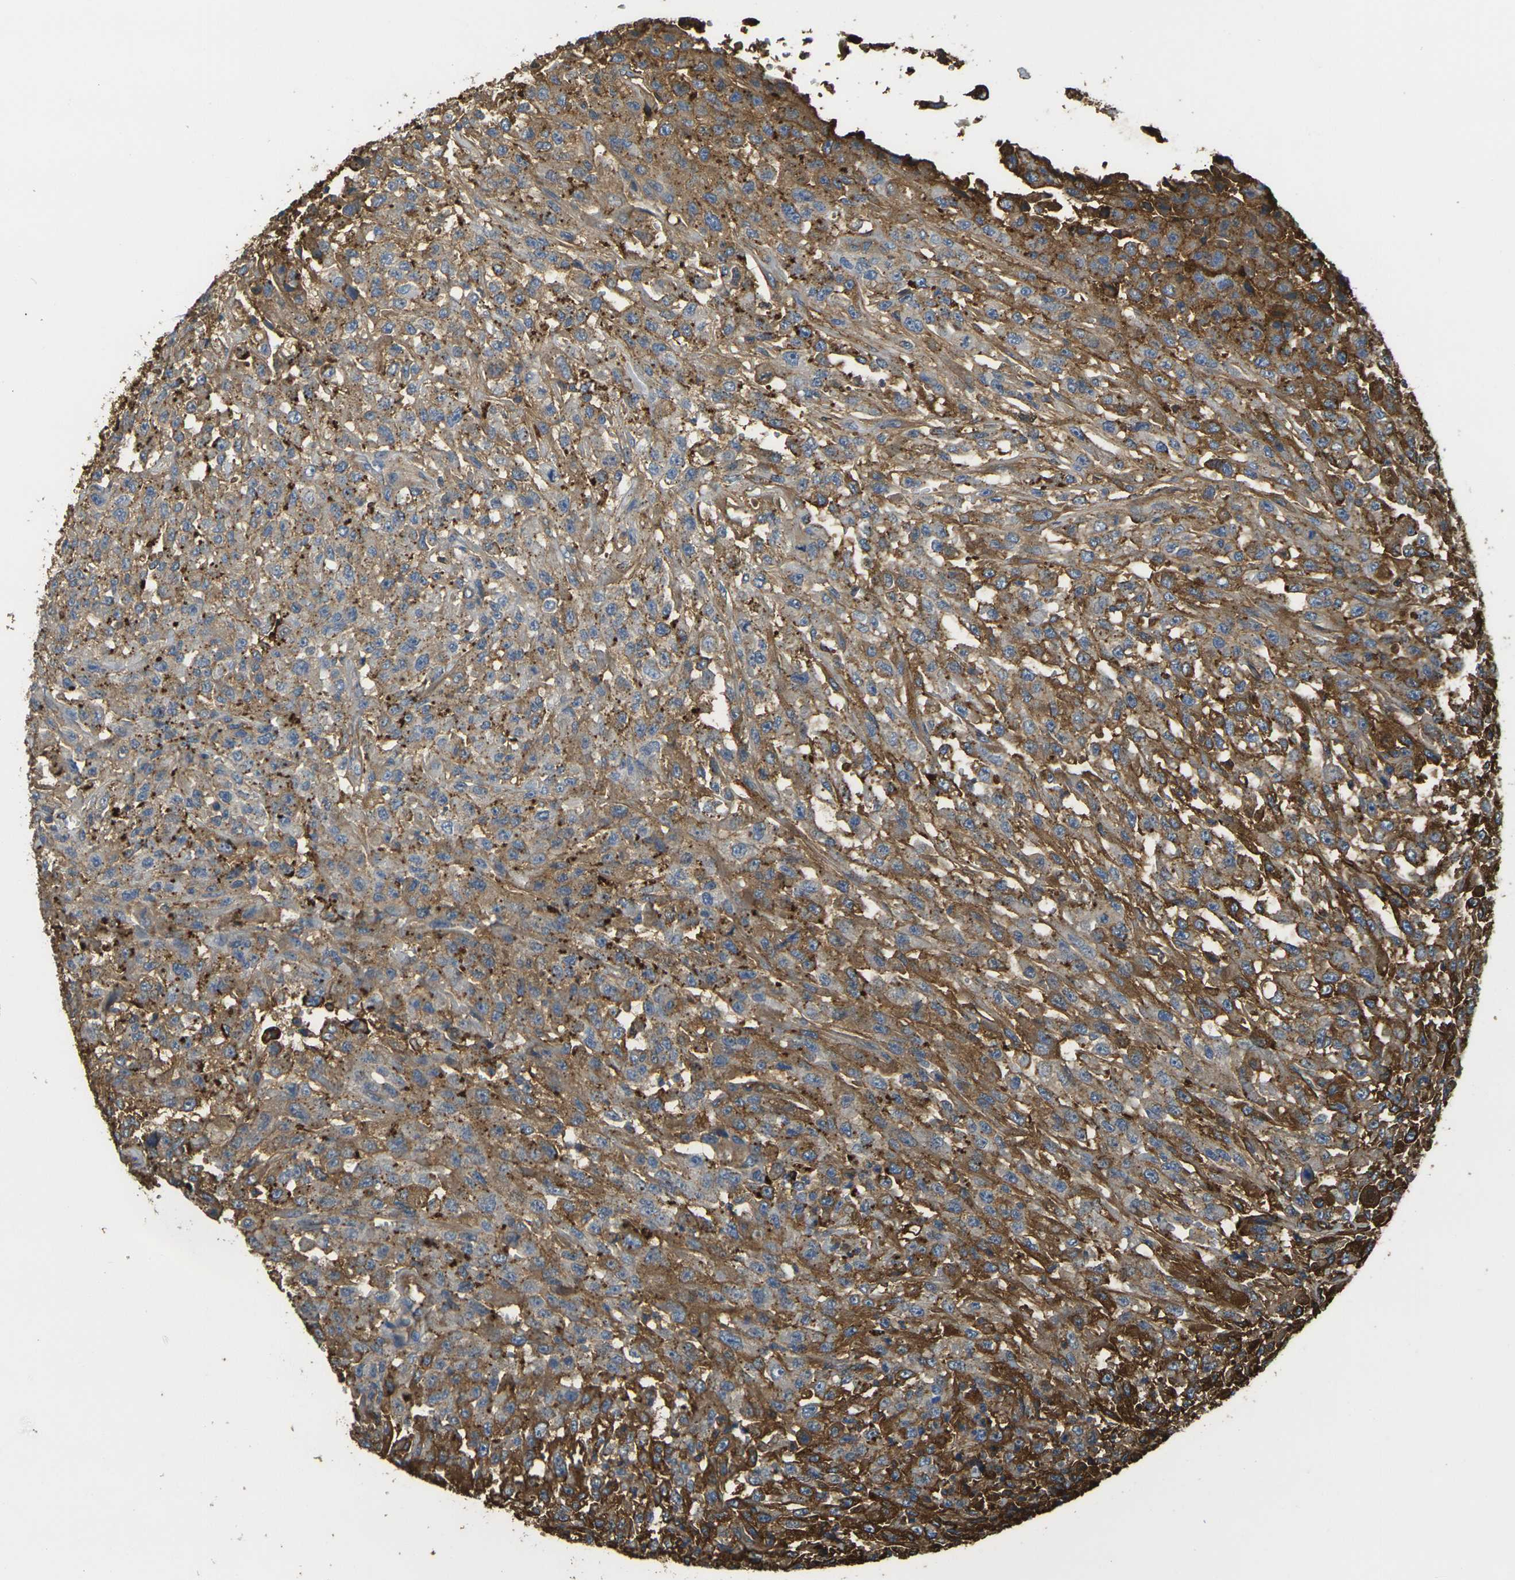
{"staining": {"intensity": "moderate", "quantity": ">75%", "location": "cytoplasmic/membranous"}, "tissue": "urothelial cancer", "cell_type": "Tumor cells", "image_type": "cancer", "snomed": [{"axis": "morphology", "description": "Urothelial carcinoma, High grade"}, {"axis": "topography", "description": "Urinary bladder"}], "caption": "IHC photomicrograph of human urothelial cancer stained for a protein (brown), which demonstrates medium levels of moderate cytoplasmic/membranous positivity in approximately >75% of tumor cells.", "gene": "PLCD1", "patient": {"sex": "male", "age": 46}}